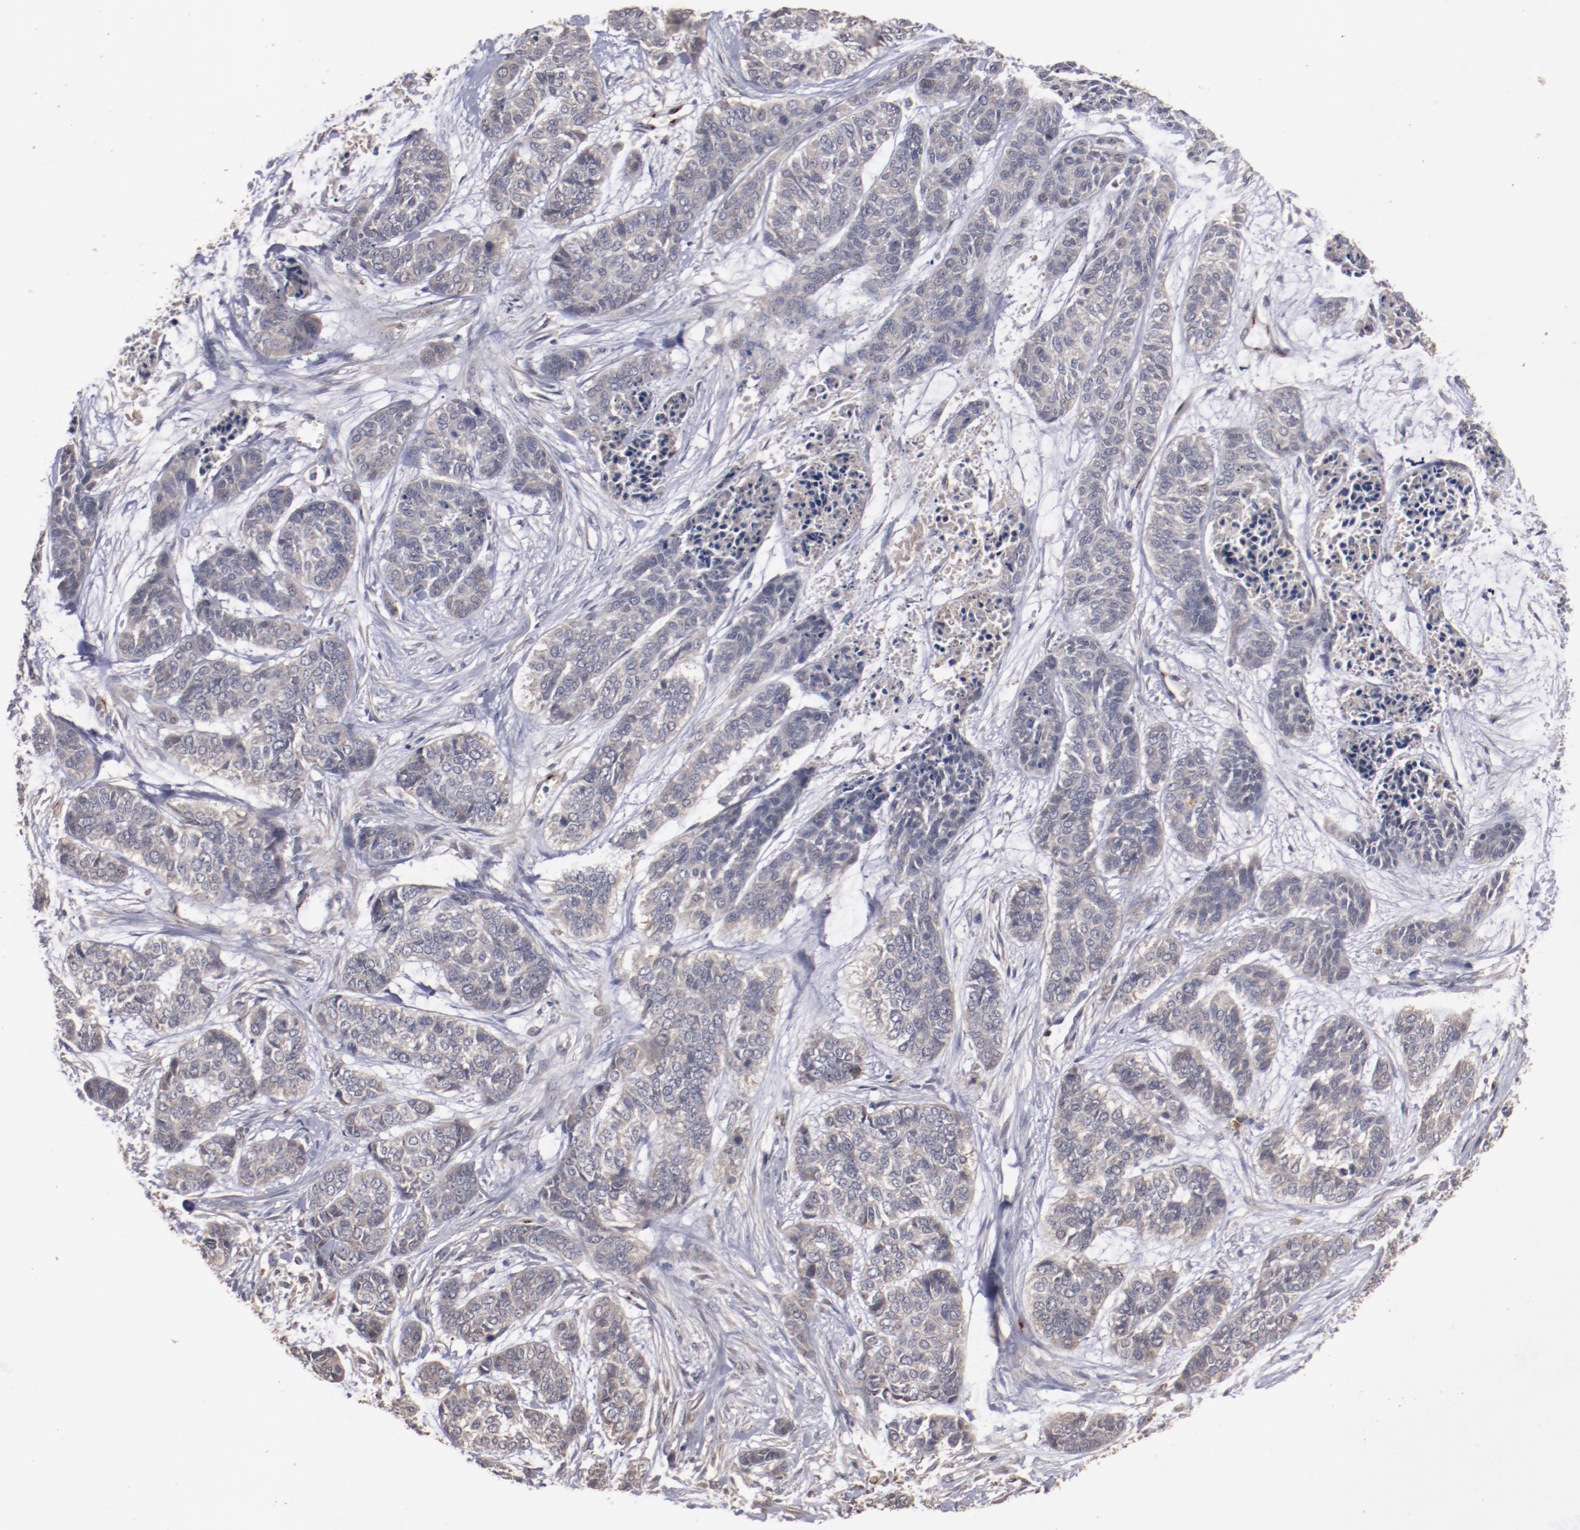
{"staining": {"intensity": "weak", "quantity": ">75%", "location": "cytoplasmic/membranous"}, "tissue": "skin cancer", "cell_type": "Tumor cells", "image_type": "cancer", "snomed": [{"axis": "morphology", "description": "Basal cell carcinoma"}, {"axis": "topography", "description": "Skin"}], "caption": "Skin basal cell carcinoma was stained to show a protein in brown. There is low levels of weak cytoplasmic/membranous expression in about >75% of tumor cells.", "gene": "DIPK2B", "patient": {"sex": "female", "age": 64}}